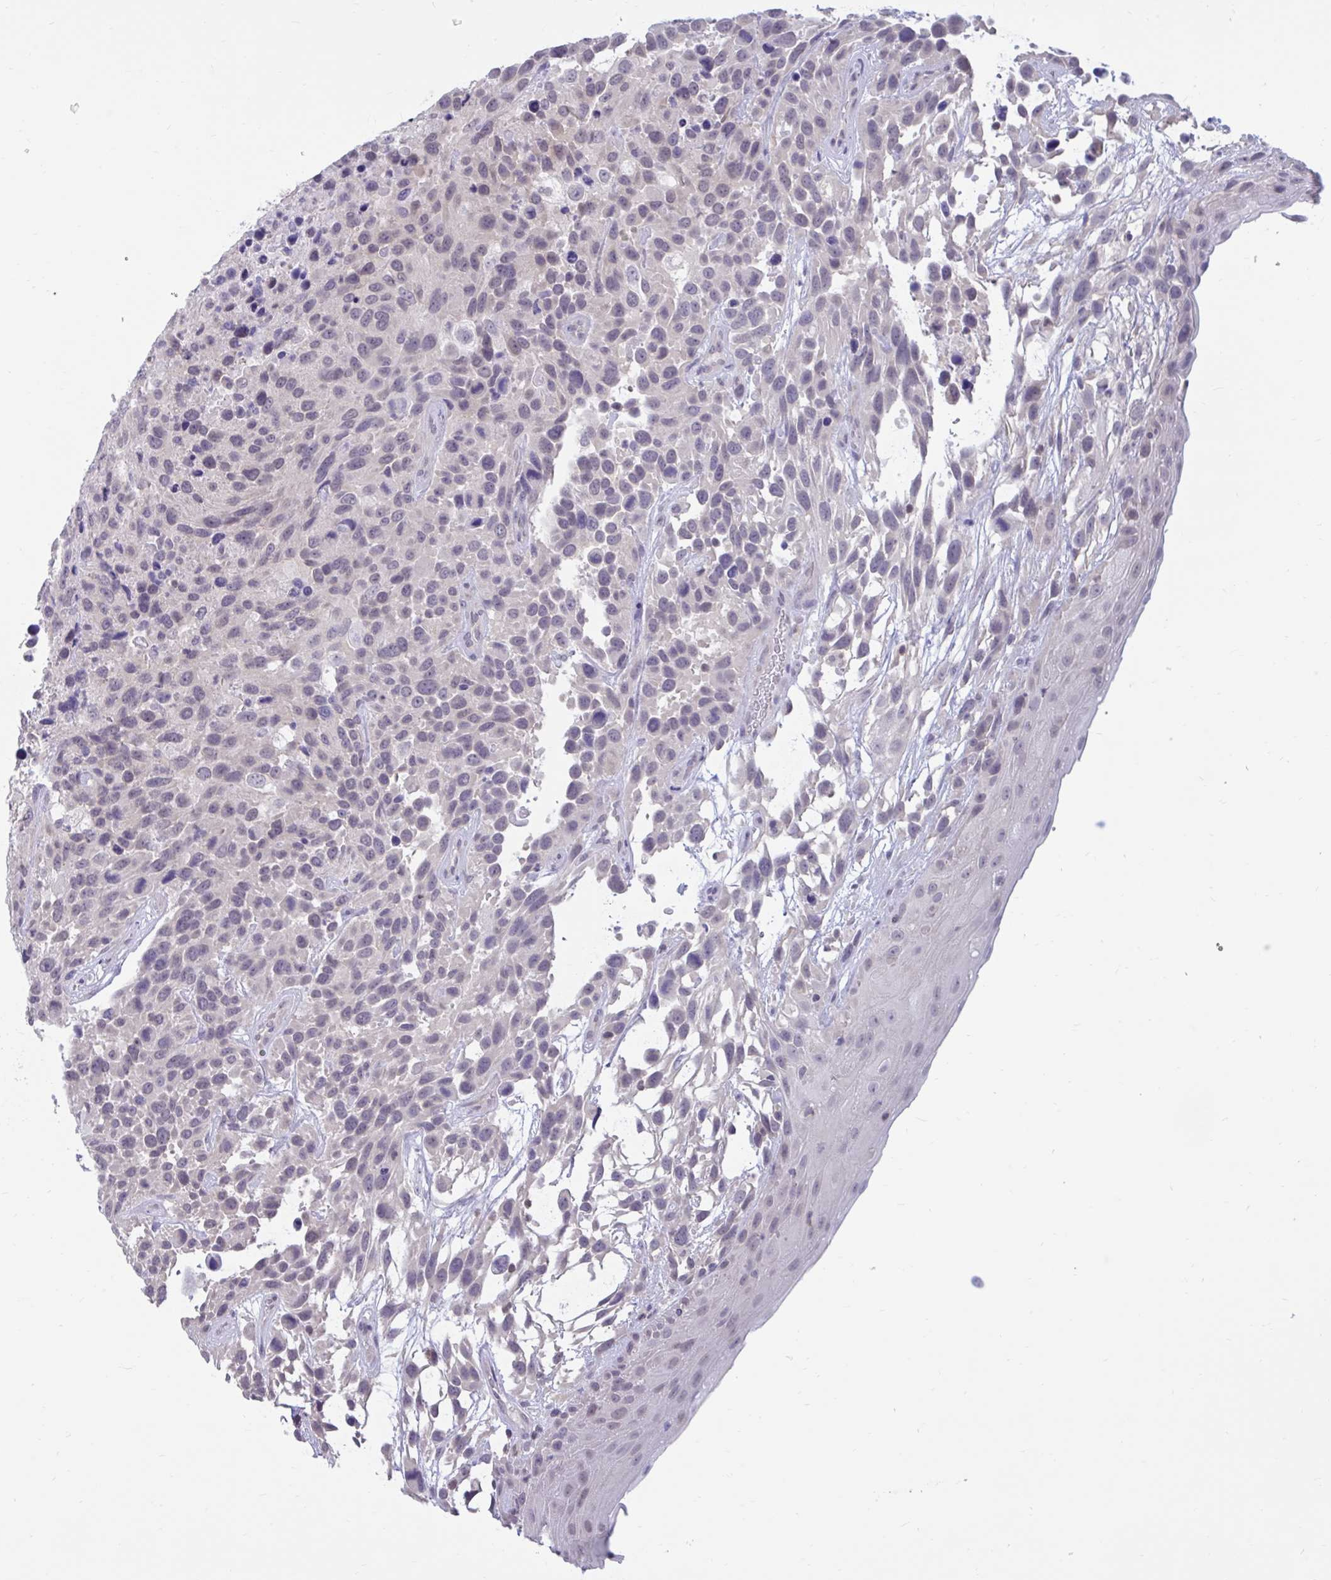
{"staining": {"intensity": "negative", "quantity": "none", "location": "none"}, "tissue": "urothelial cancer", "cell_type": "Tumor cells", "image_type": "cancer", "snomed": [{"axis": "morphology", "description": "Urothelial carcinoma, High grade"}, {"axis": "topography", "description": "Urinary bladder"}], "caption": "The image demonstrates no significant expression in tumor cells of urothelial carcinoma (high-grade).", "gene": "ARPP19", "patient": {"sex": "female", "age": 70}}